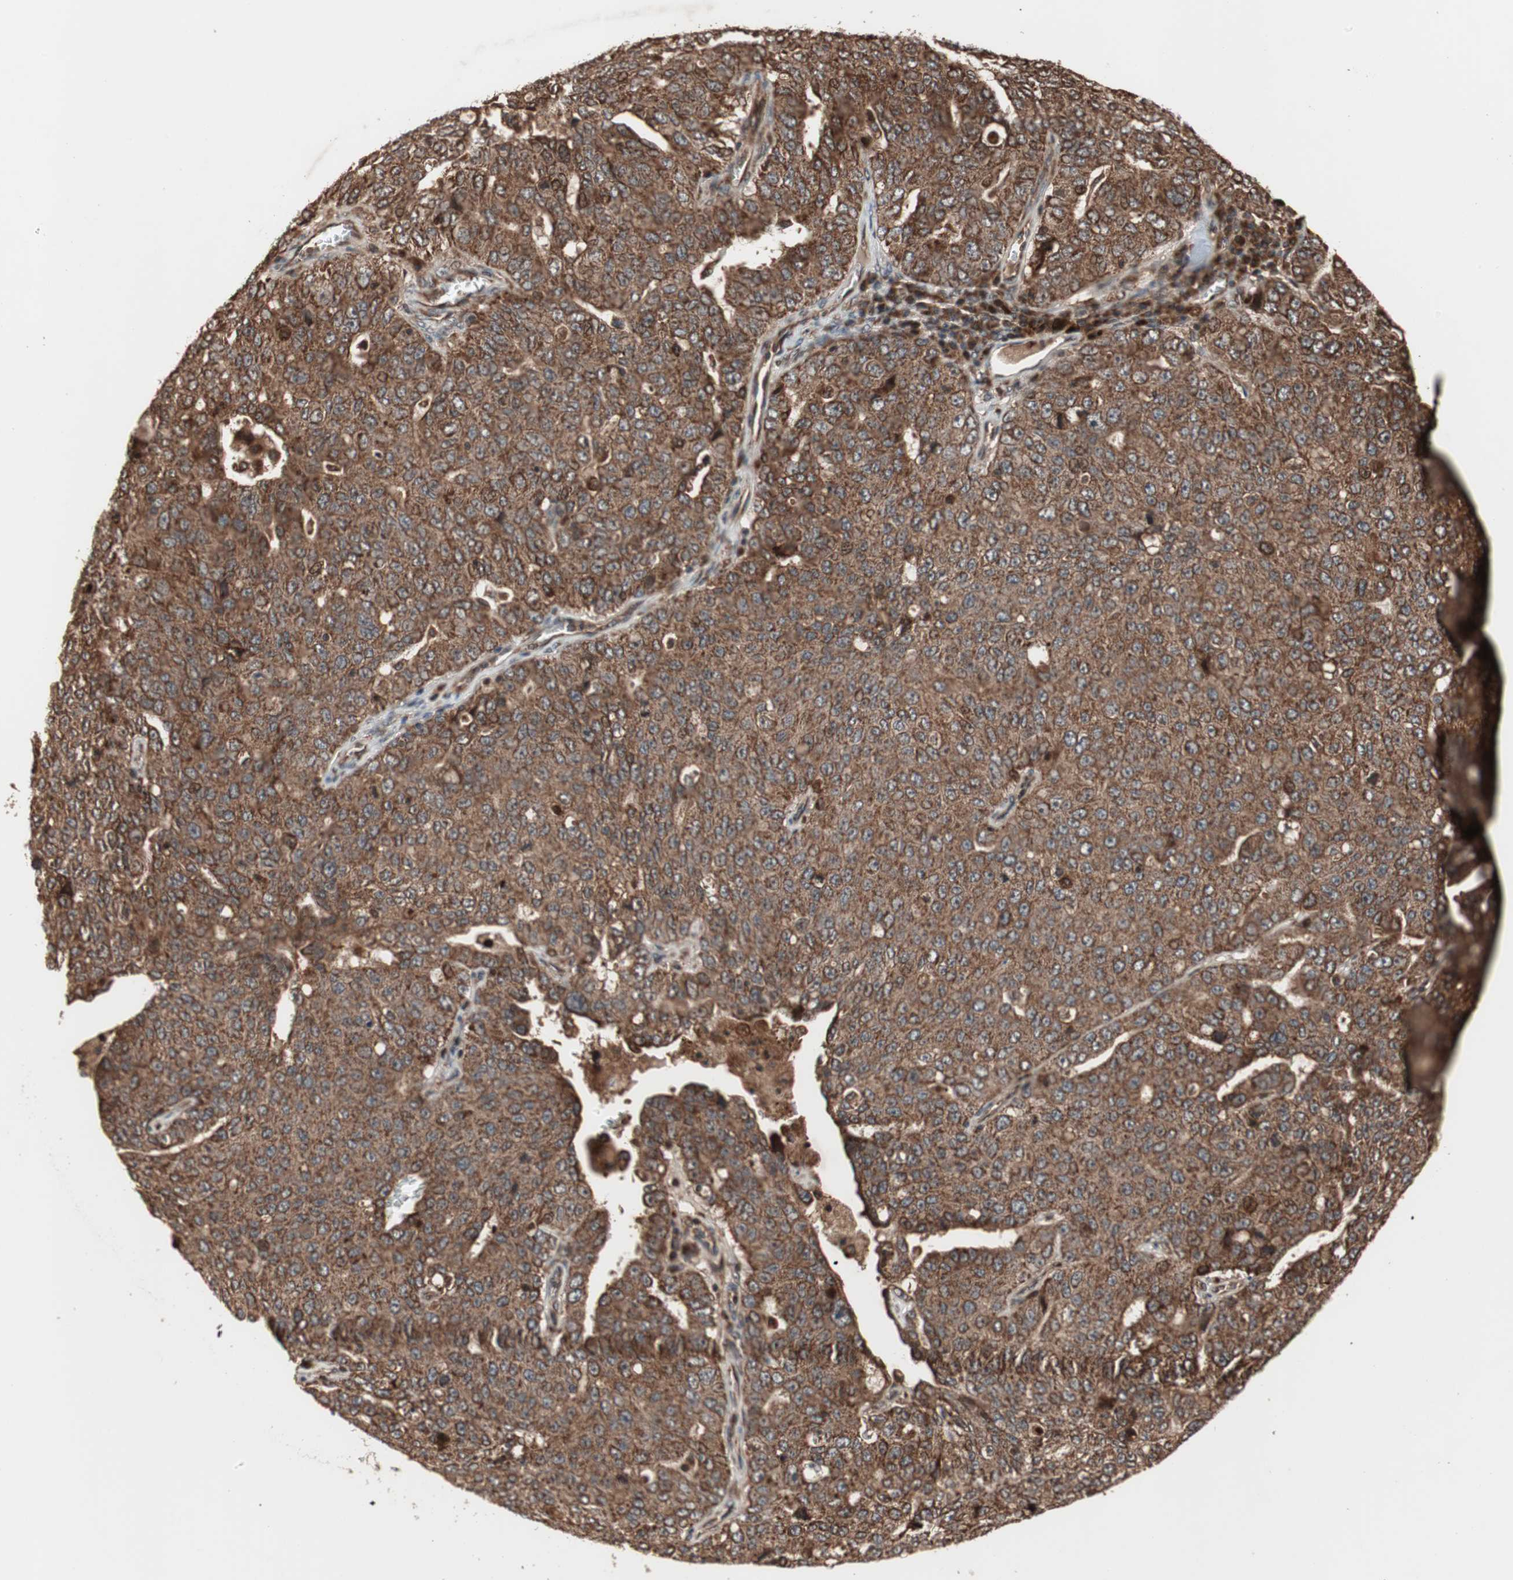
{"staining": {"intensity": "strong", "quantity": ">75%", "location": "cytoplasmic/membranous"}, "tissue": "ovarian cancer", "cell_type": "Tumor cells", "image_type": "cancer", "snomed": [{"axis": "morphology", "description": "Carcinoma, endometroid"}, {"axis": "topography", "description": "Ovary"}], "caption": "A brown stain labels strong cytoplasmic/membranous staining of a protein in endometroid carcinoma (ovarian) tumor cells. (DAB (3,3'-diaminobenzidine) = brown stain, brightfield microscopy at high magnification).", "gene": "RAB1A", "patient": {"sex": "female", "age": 62}}